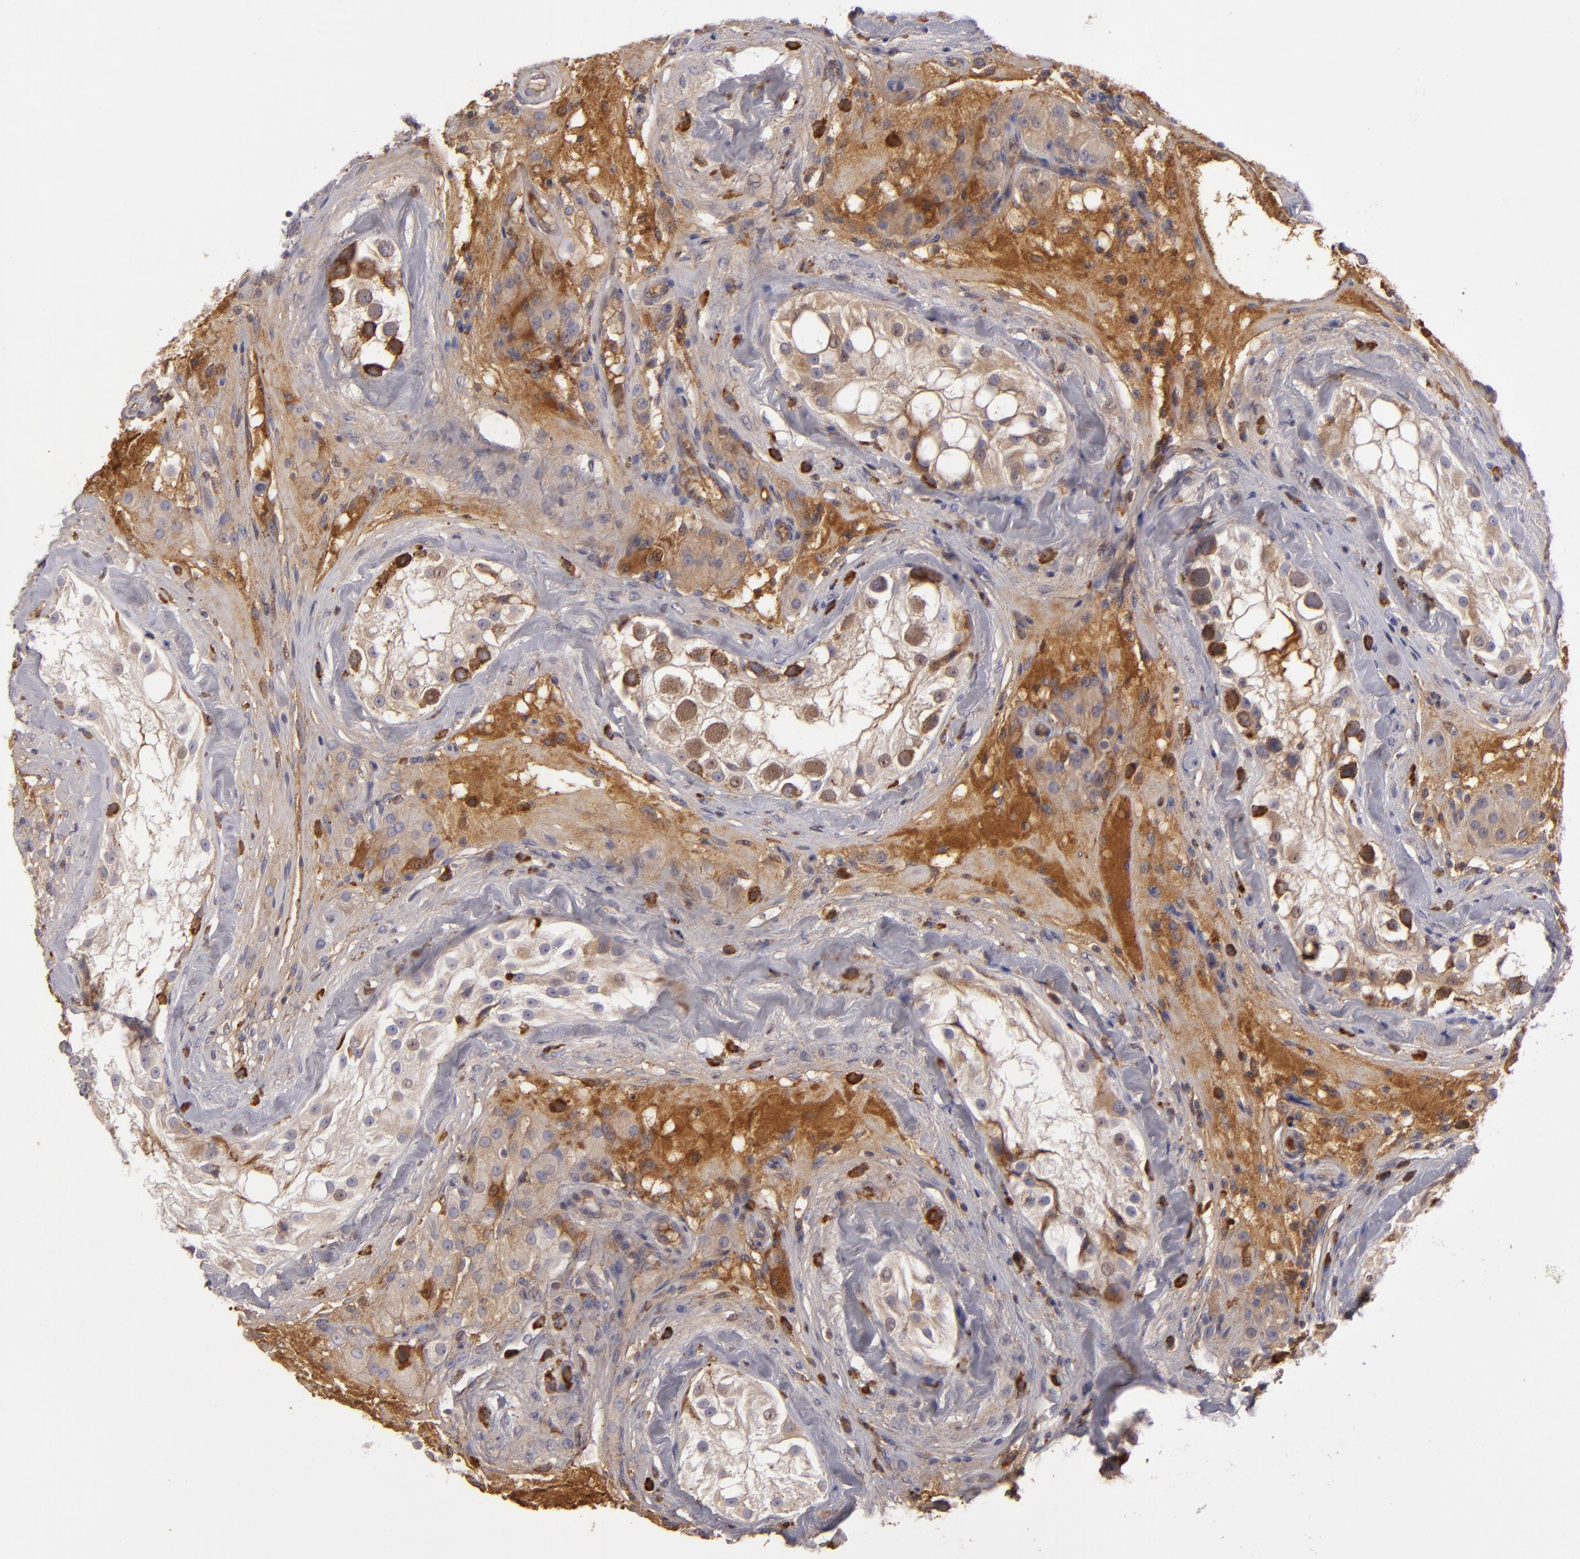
{"staining": {"intensity": "moderate", "quantity": ">75%", "location": "cytoplasmic/membranous,nuclear"}, "tissue": "testis", "cell_type": "Cells in seminiferous ducts", "image_type": "normal", "snomed": [{"axis": "morphology", "description": "Normal tissue, NOS"}, {"axis": "topography", "description": "Testis"}], "caption": "IHC micrograph of unremarkable testis stained for a protein (brown), which demonstrates medium levels of moderate cytoplasmic/membranous,nuclear expression in approximately >75% of cells in seminiferous ducts.", "gene": "CFB", "patient": {"sex": "male", "age": 46}}